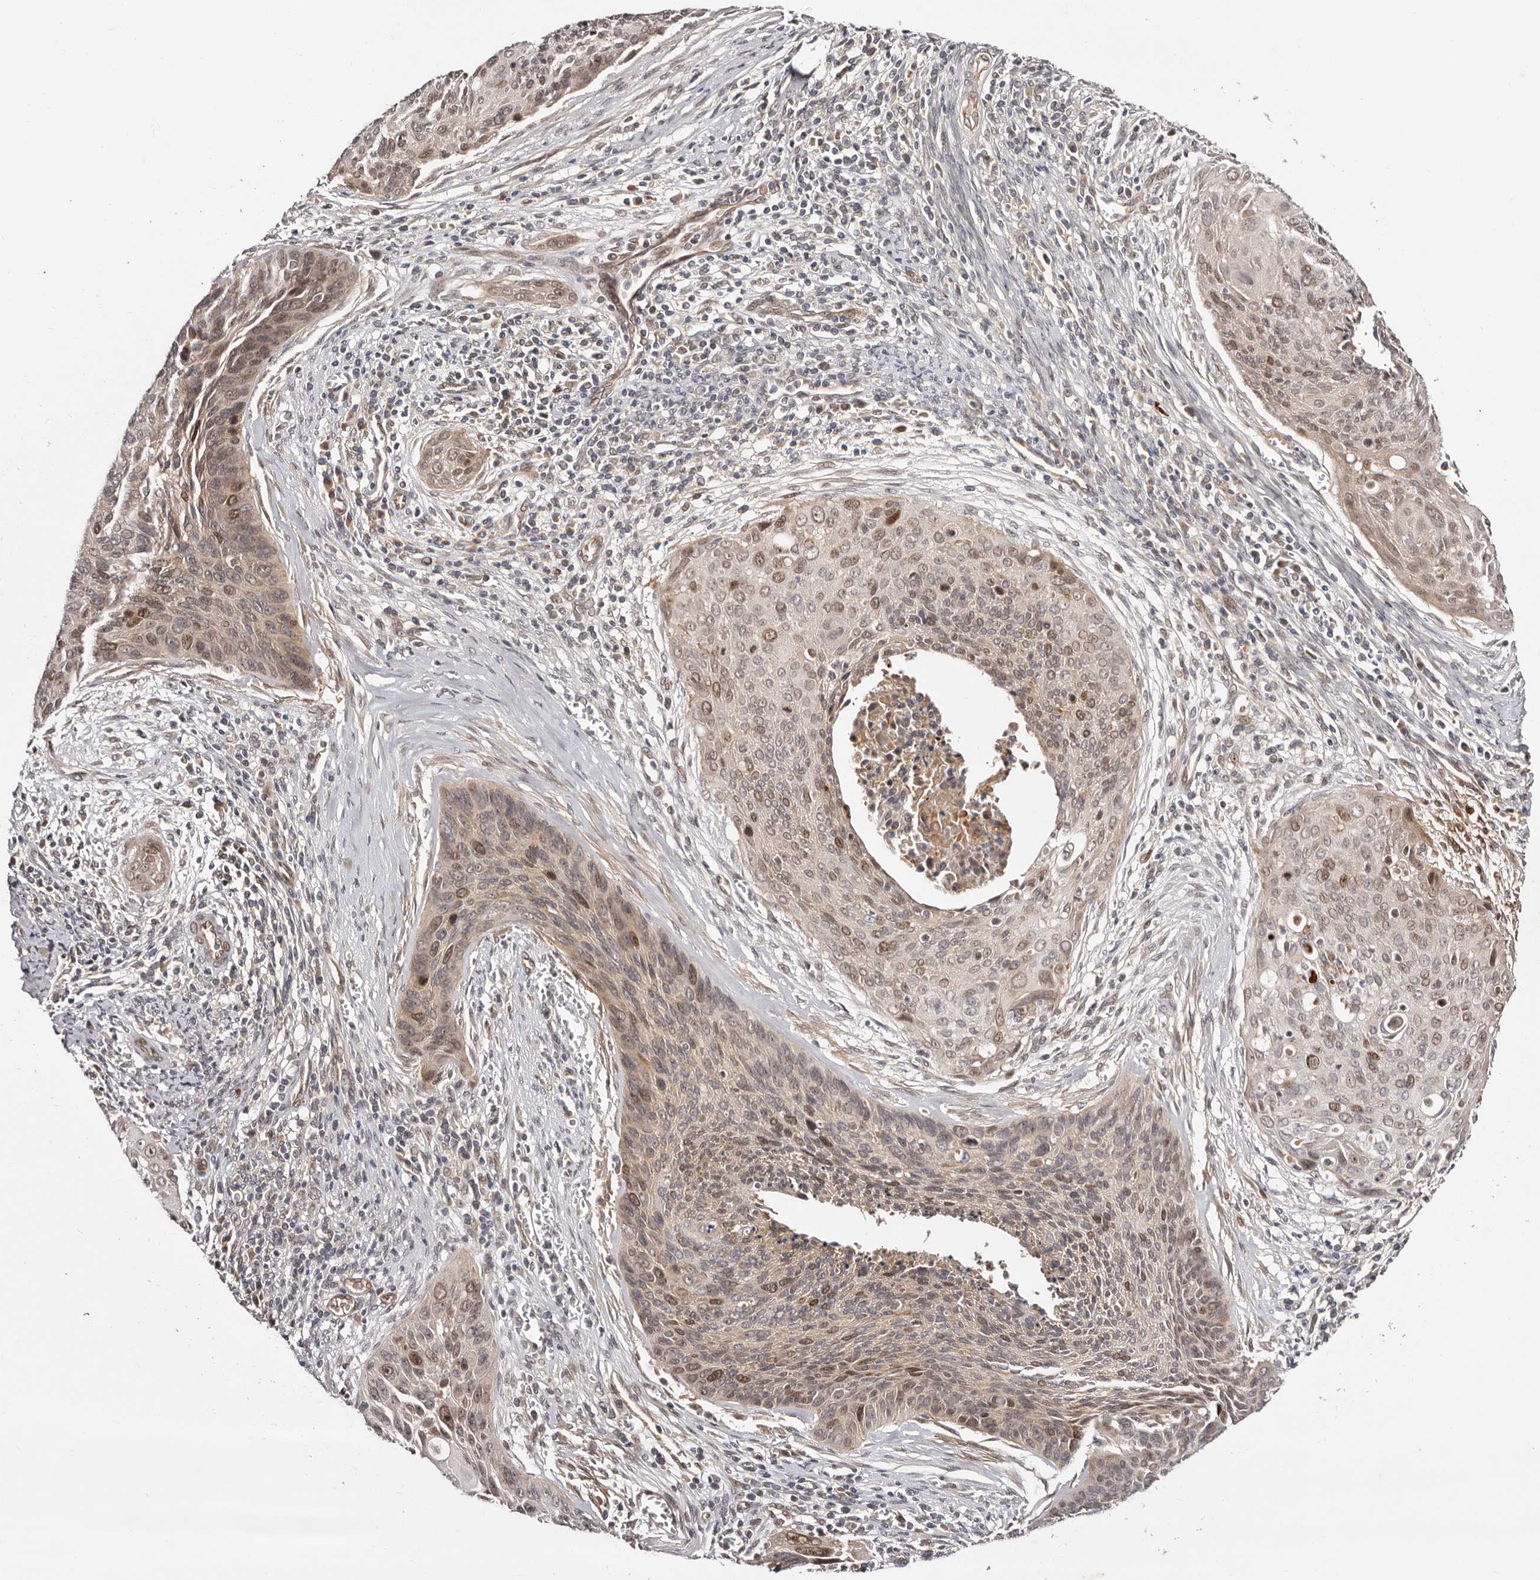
{"staining": {"intensity": "moderate", "quantity": ">75%", "location": "nuclear"}, "tissue": "cervical cancer", "cell_type": "Tumor cells", "image_type": "cancer", "snomed": [{"axis": "morphology", "description": "Squamous cell carcinoma, NOS"}, {"axis": "topography", "description": "Cervix"}], "caption": "A brown stain highlights moderate nuclear positivity of a protein in human squamous cell carcinoma (cervical) tumor cells. Nuclei are stained in blue.", "gene": "EGR3", "patient": {"sex": "female", "age": 55}}